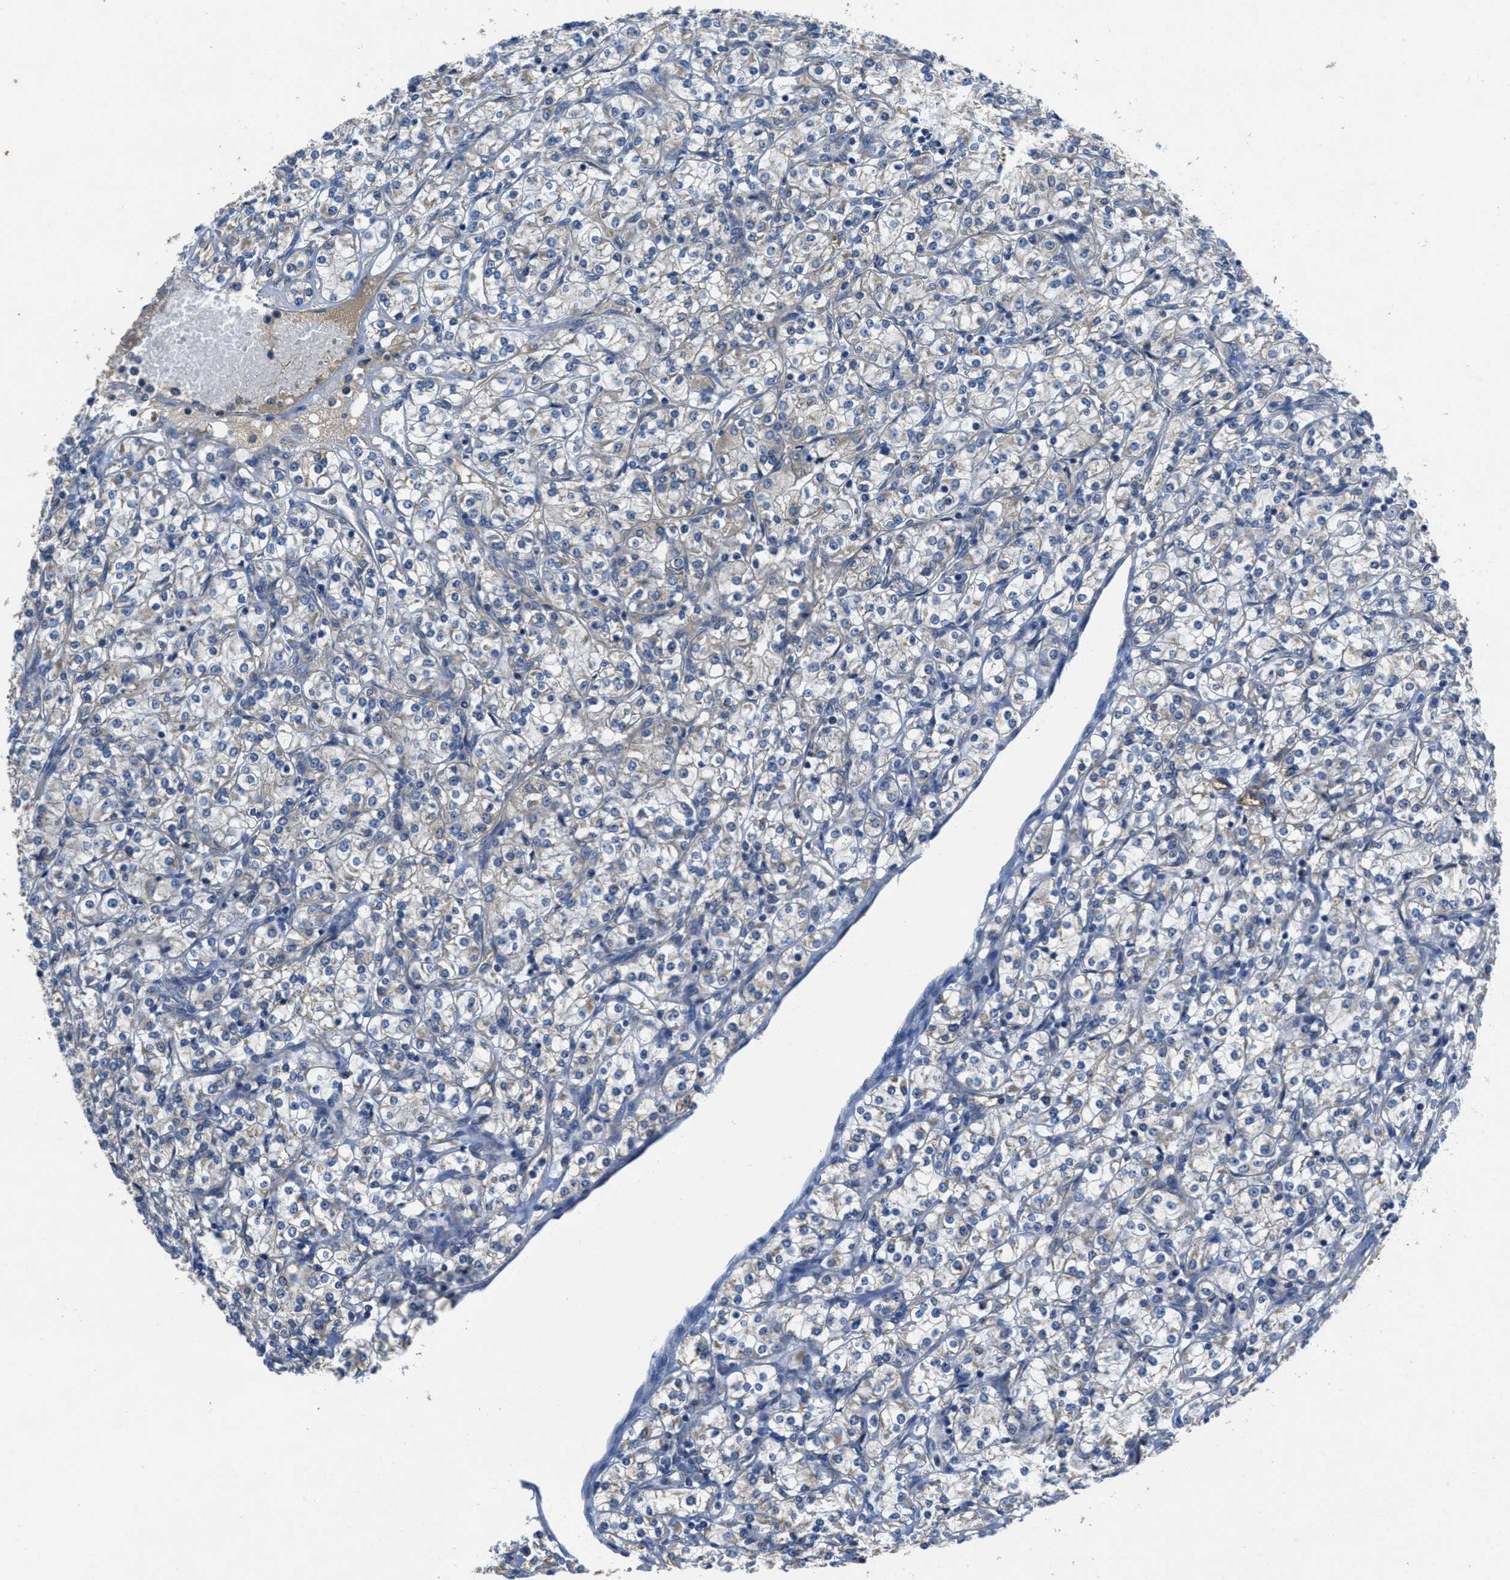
{"staining": {"intensity": "negative", "quantity": "none", "location": "none"}, "tissue": "renal cancer", "cell_type": "Tumor cells", "image_type": "cancer", "snomed": [{"axis": "morphology", "description": "Adenocarcinoma, NOS"}, {"axis": "topography", "description": "Kidney"}], "caption": "Tumor cells show no significant positivity in renal cancer.", "gene": "GALK1", "patient": {"sex": "male", "age": 77}}